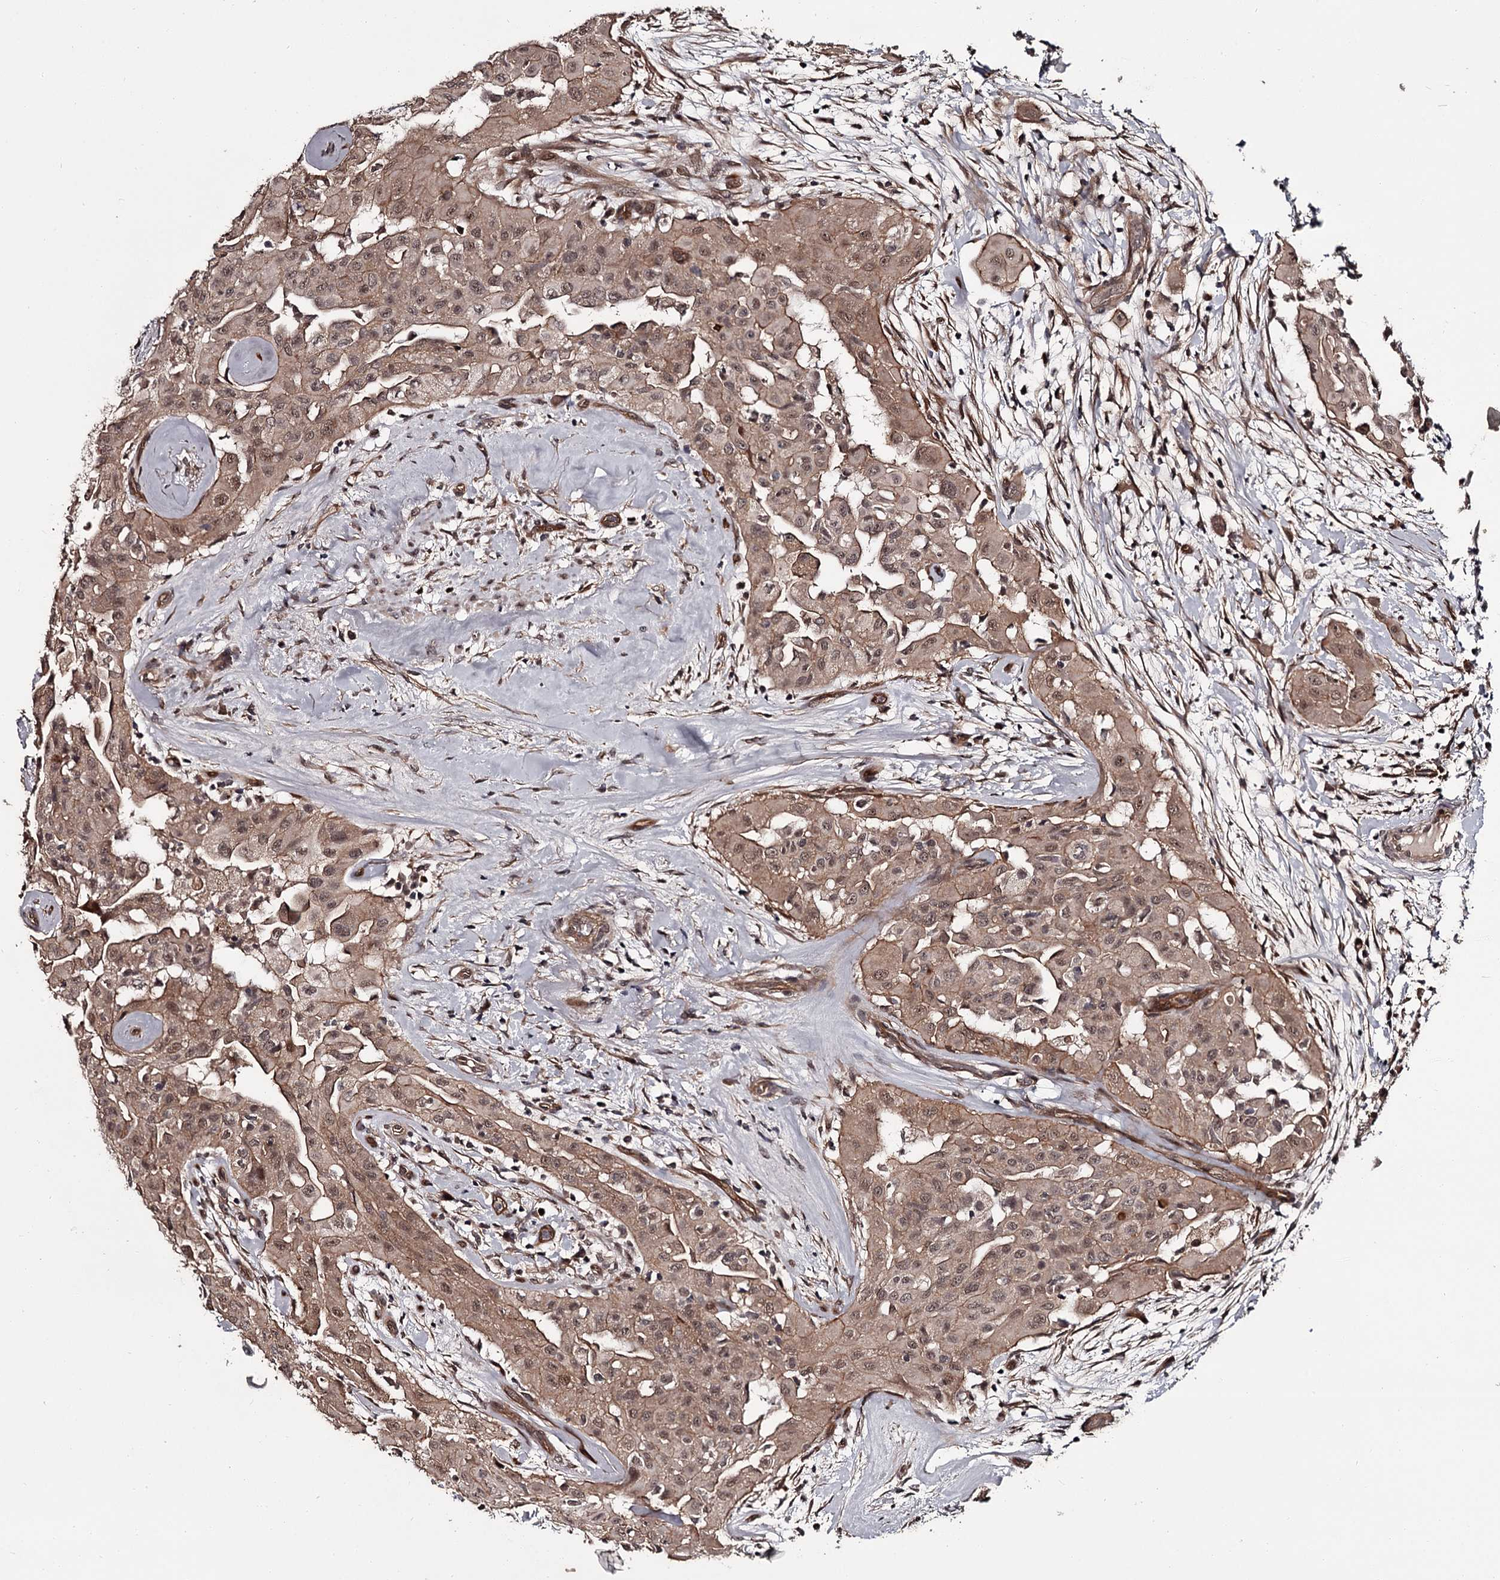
{"staining": {"intensity": "moderate", "quantity": ">75%", "location": "cytoplasmic/membranous,nuclear"}, "tissue": "thyroid cancer", "cell_type": "Tumor cells", "image_type": "cancer", "snomed": [{"axis": "morphology", "description": "Papillary adenocarcinoma, NOS"}, {"axis": "topography", "description": "Thyroid gland"}], "caption": "This is an image of immunohistochemistry (IHC) staining of thyroid cancer, which shows moderate staining in the cytoplasmic/membranous and nuclear of tumor cells.", "gene": "CDC42EP2", "patient": {"sex": "female", "age": 59}}